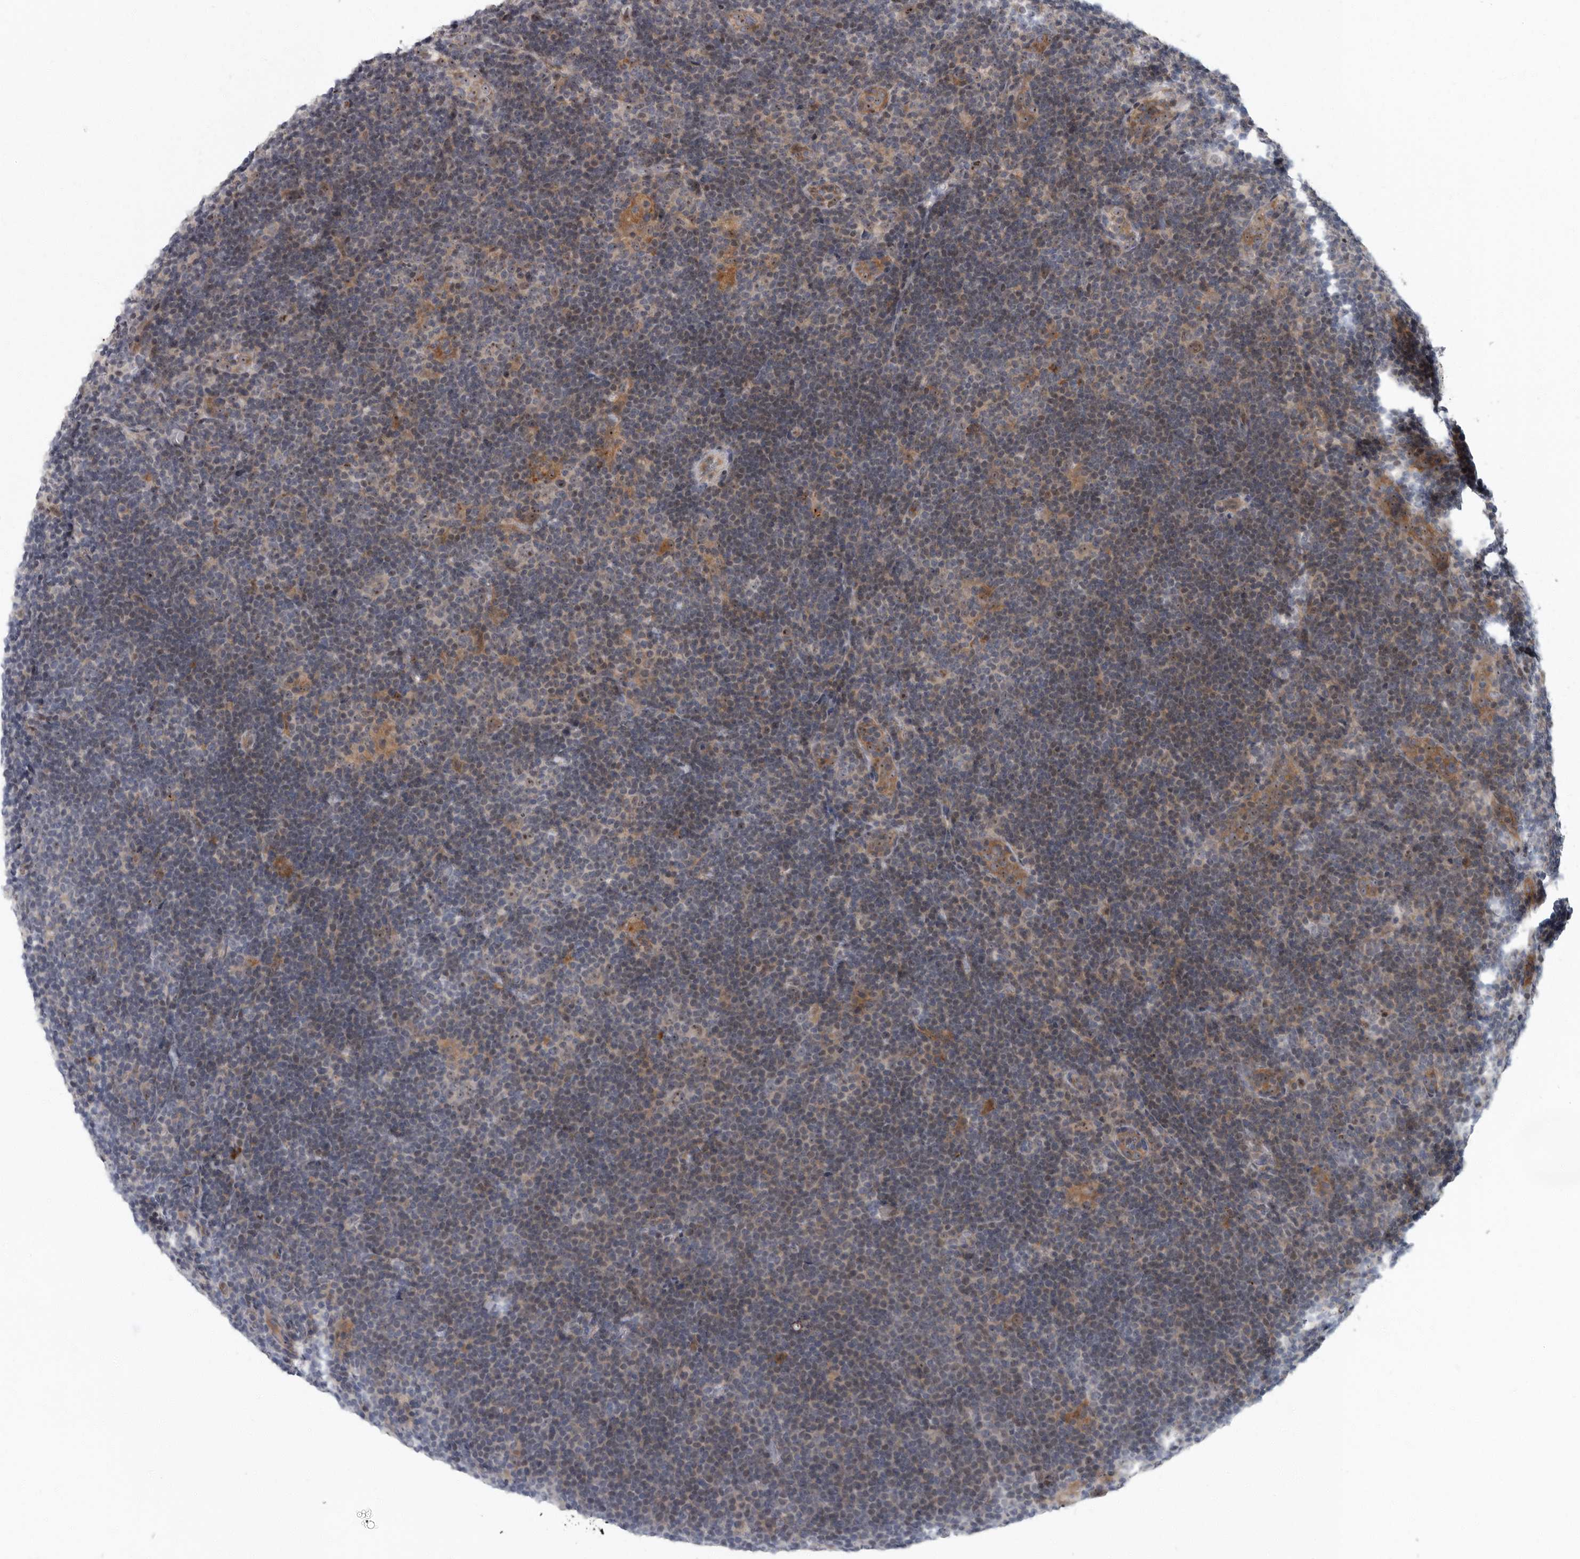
{"staining": {"intensity": "moderate", "quantity": "<25%", "location": "nuclear"}, "tissue": "lymphoma", "cell_type": "Tumor cells", "image_type": "cancer", "snomed": [{"axis": "morphology", "description": "Hodgkin's disease, NOS"}, {"axis": "topography", "description": "Lymph node"}], "caption": "Immunohistochemistry (IHC) (DAB) staining of Hodgkin's disease reveals moderate nuclear protein positivity in about <25% of tumor cells.", "gene": "PDCD11", "patient": {"sex": "female", "age": 57}}